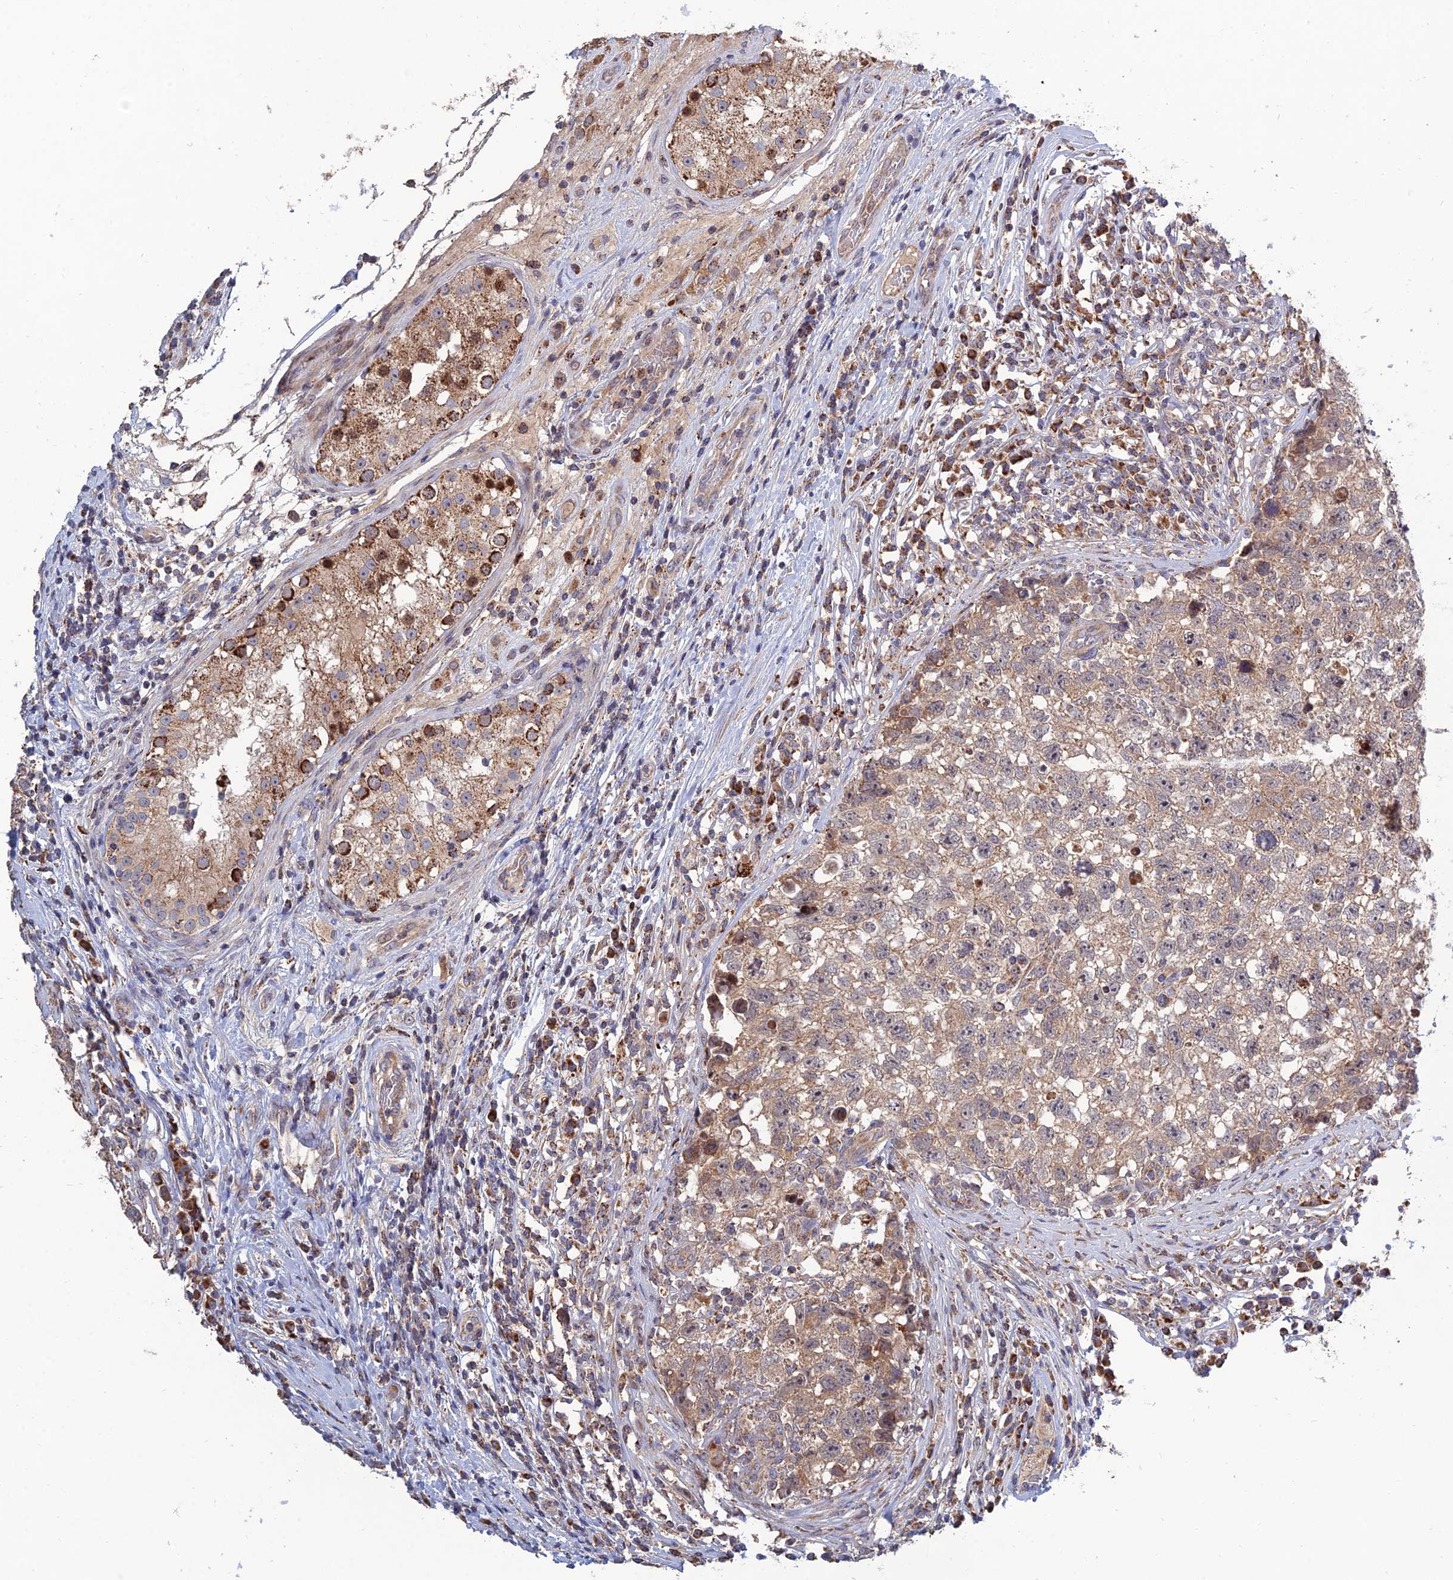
{"staining": {"intensity": "moderate", "quantity": "<25%", "location": "cytoplasmic/membranous"}, "tissue": "testis cancer", "cell_type": "Tumor cells", "image_type": "cancer", "snomed": [{"axis": "morphology", "description": "Seminoma, NOS"}, {"axis": "morphology", "description": "Carcinoma, Embryonal, NOS"}, {"axis": "topography", "description": "Testis"}], "caption": "High-power microscopy captured an immunohistochemistry image of testis cancer, revealing moderate cytoplasmic/membranous positivity in about <25% of tumor cells.", "gene": "RIC8B", "patient": {"sex": "male", "age": 29}}